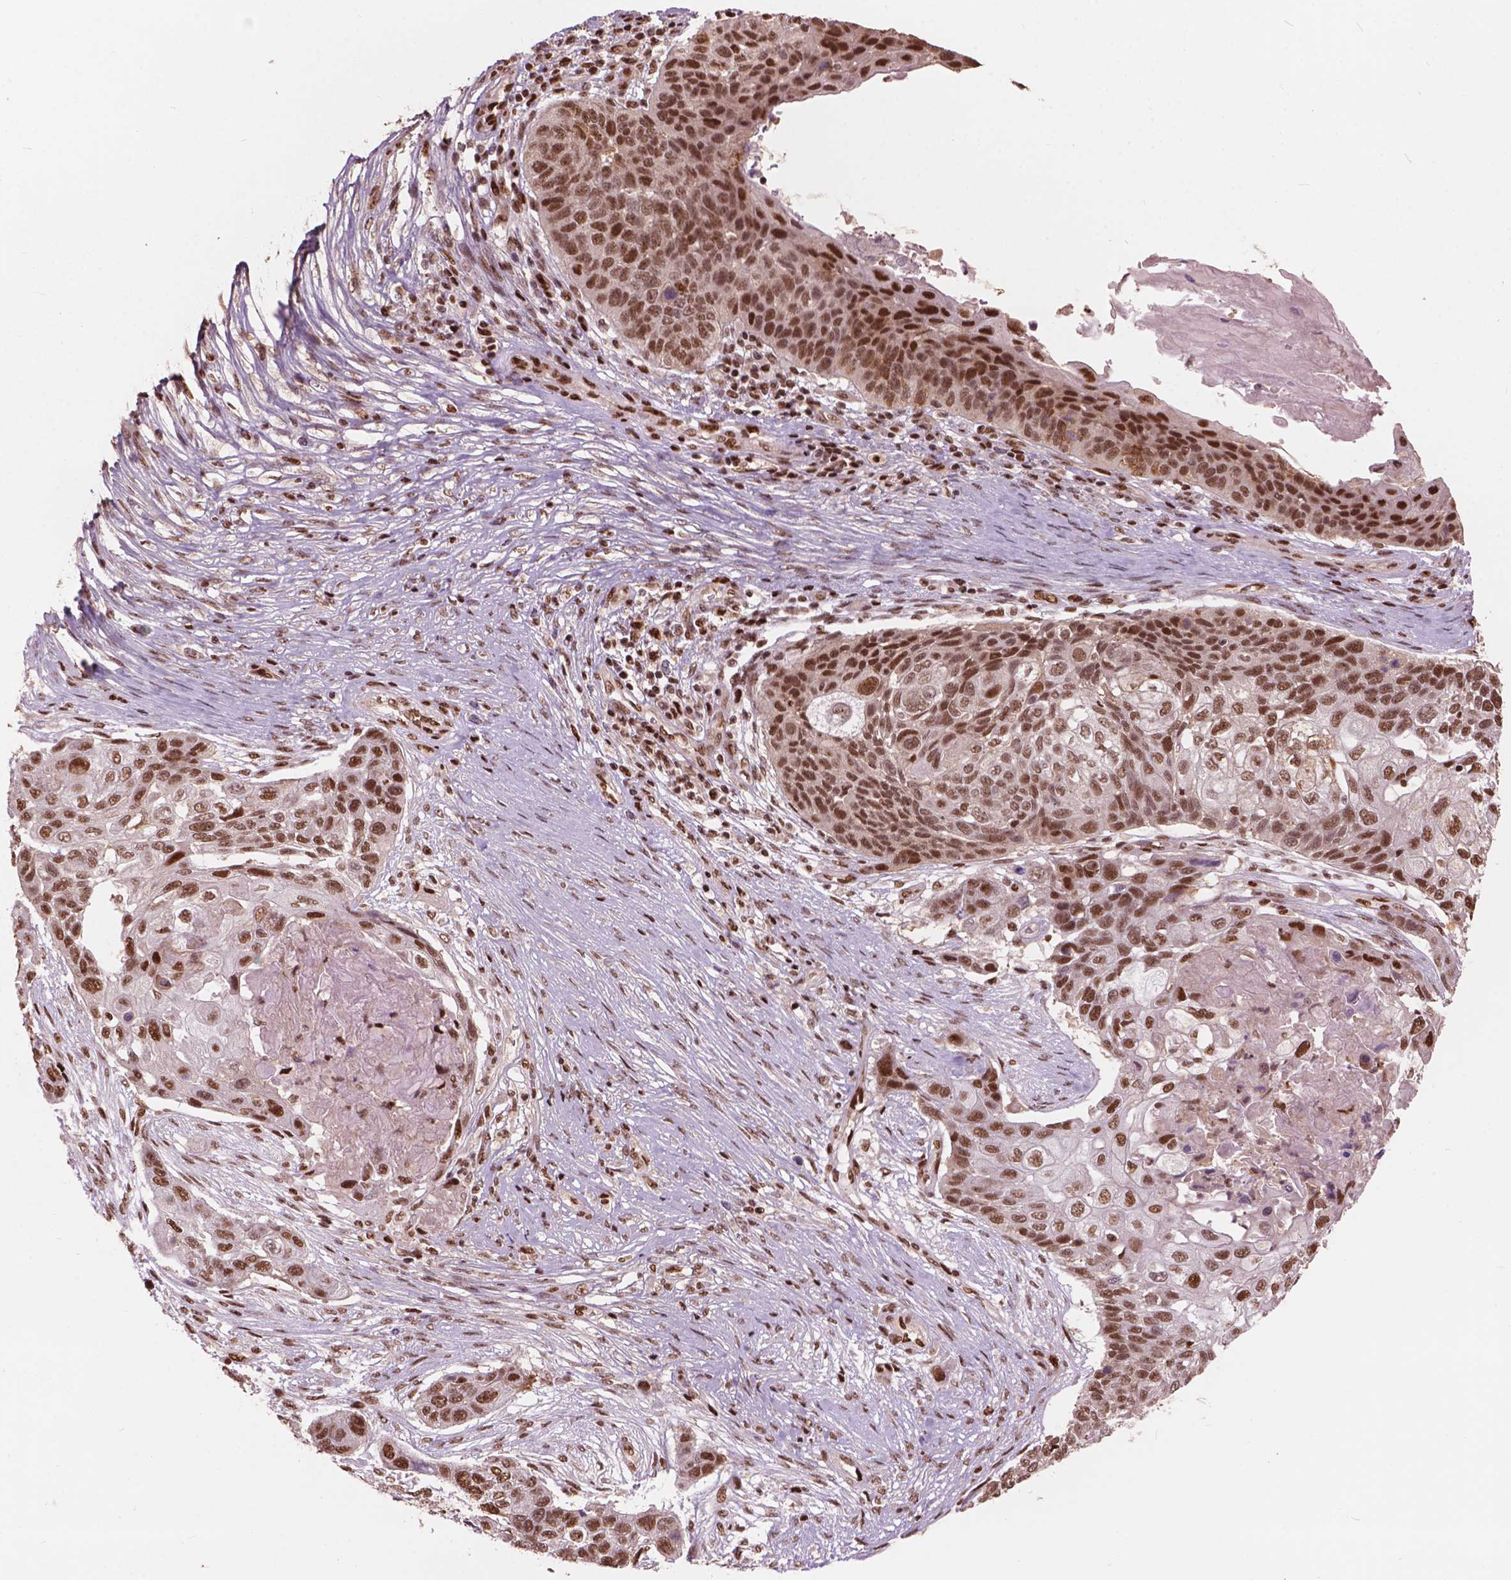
{"staining": {"intensity": "moderate", "quantity": ">75%", "location": "nuclear"}, "tissue": "lung cancer", "cell_type": "Tumor cells", "image_type": "cancer", "snomed": [{"axis": "morphology", "description": "Squamous cell carcinoma, NOS"}, {"axis": "topography", "description": "Lung"}], "caption": "IHC of human squamous cell carcinoma (lung) demonstrates medium levels of moderate nuclear expression in about >75% of tumor cells.", "gene": "ANP32B", "patient": {"sex": "male", "age": 69}}